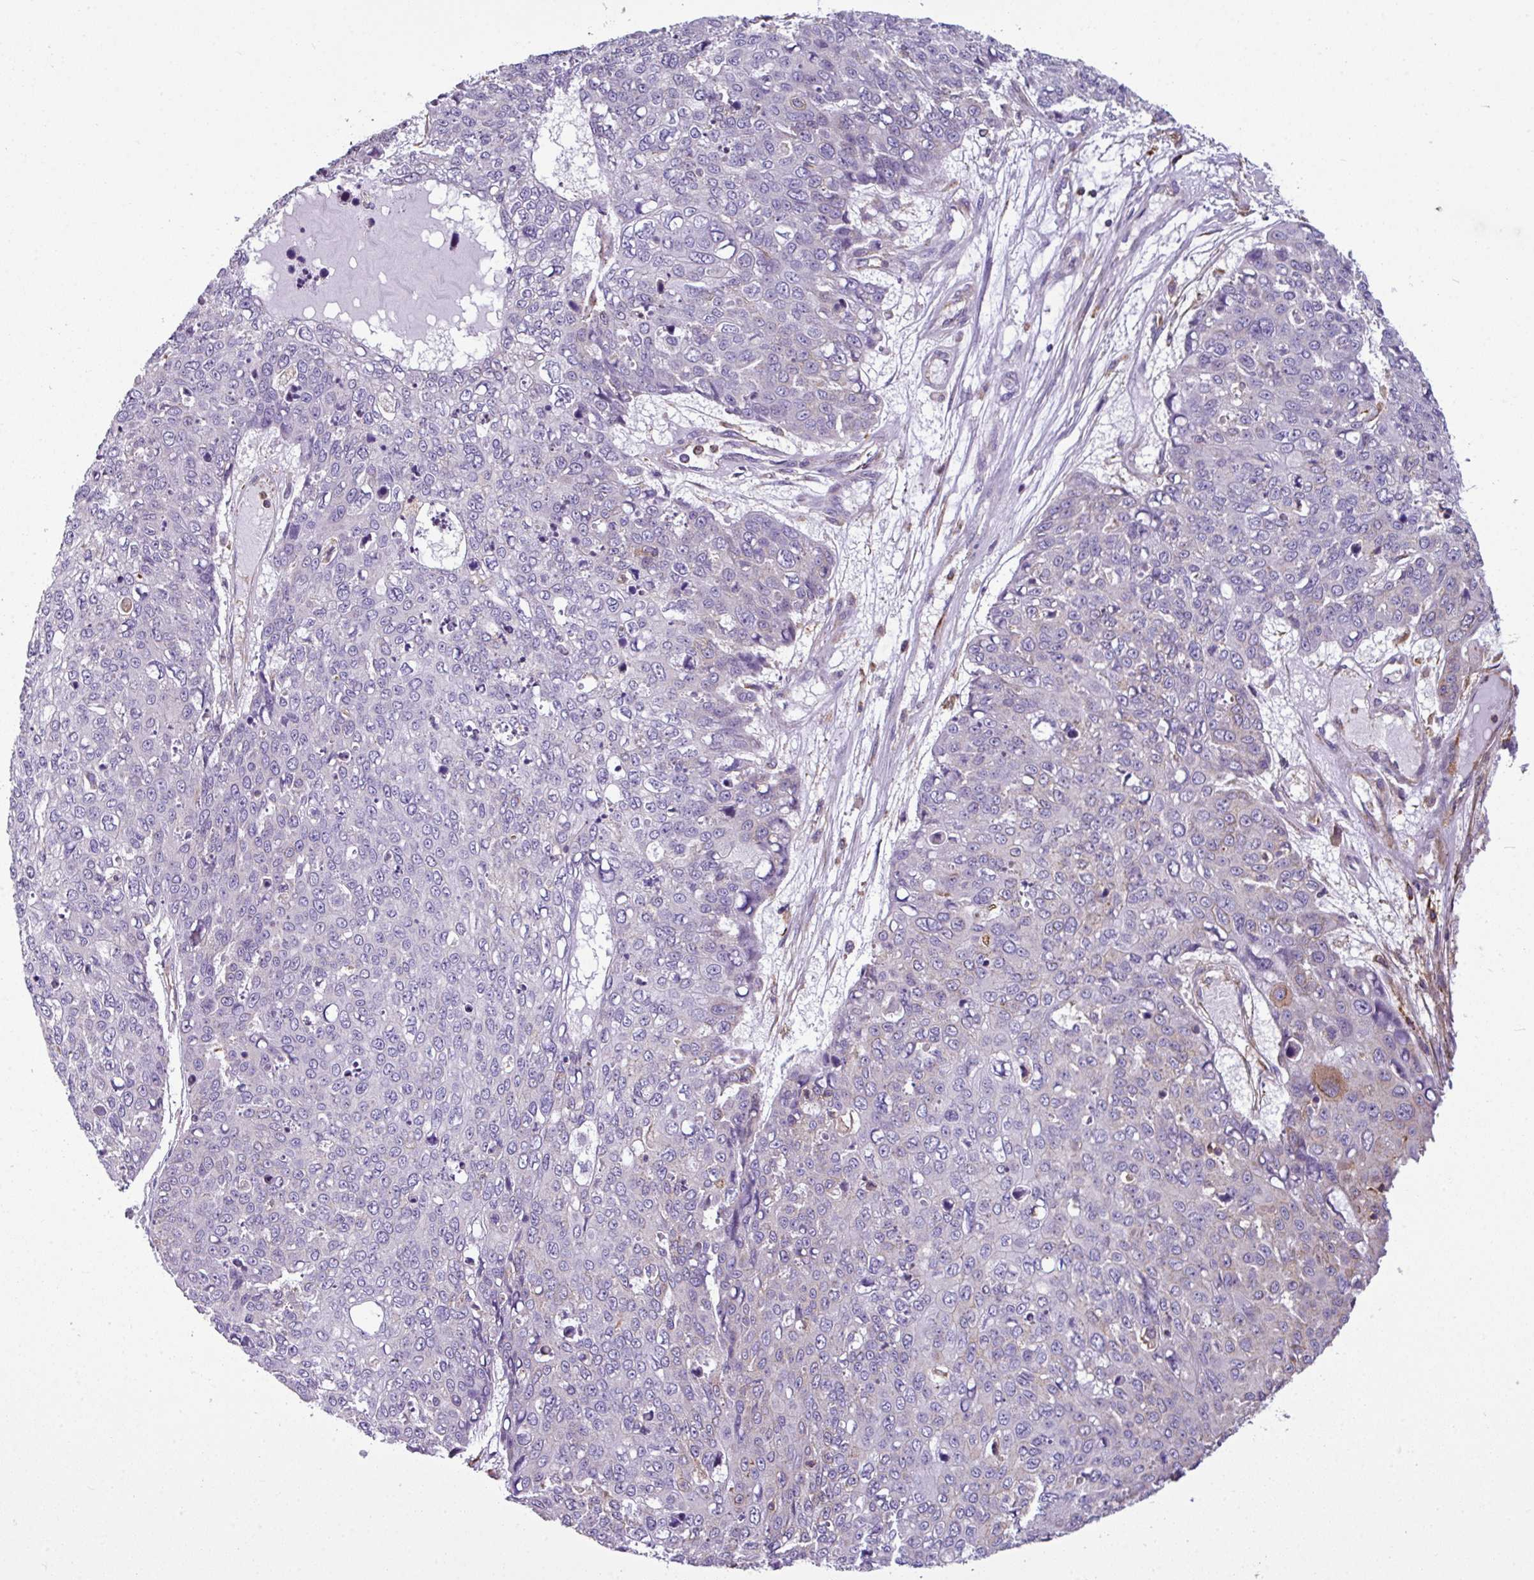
{"staining": {"intensity": "negative", "quantity": "none", "location": "none"}, "tissue": "skin cancer", "cell_type": "Tumor cells", "image_type": "cancer", "snomed": [{"axis": "morphology", "description": "Squamous cell carcinoma, NOS"}, {"axis": "topography", "description": "Skin"}], "caption": "Protein analysis of skin squamous cell carcinoma shows no significant expression in tumor cells.", "gene": "XNDC1N", "patient": {"sex": "male", "age": 71}}